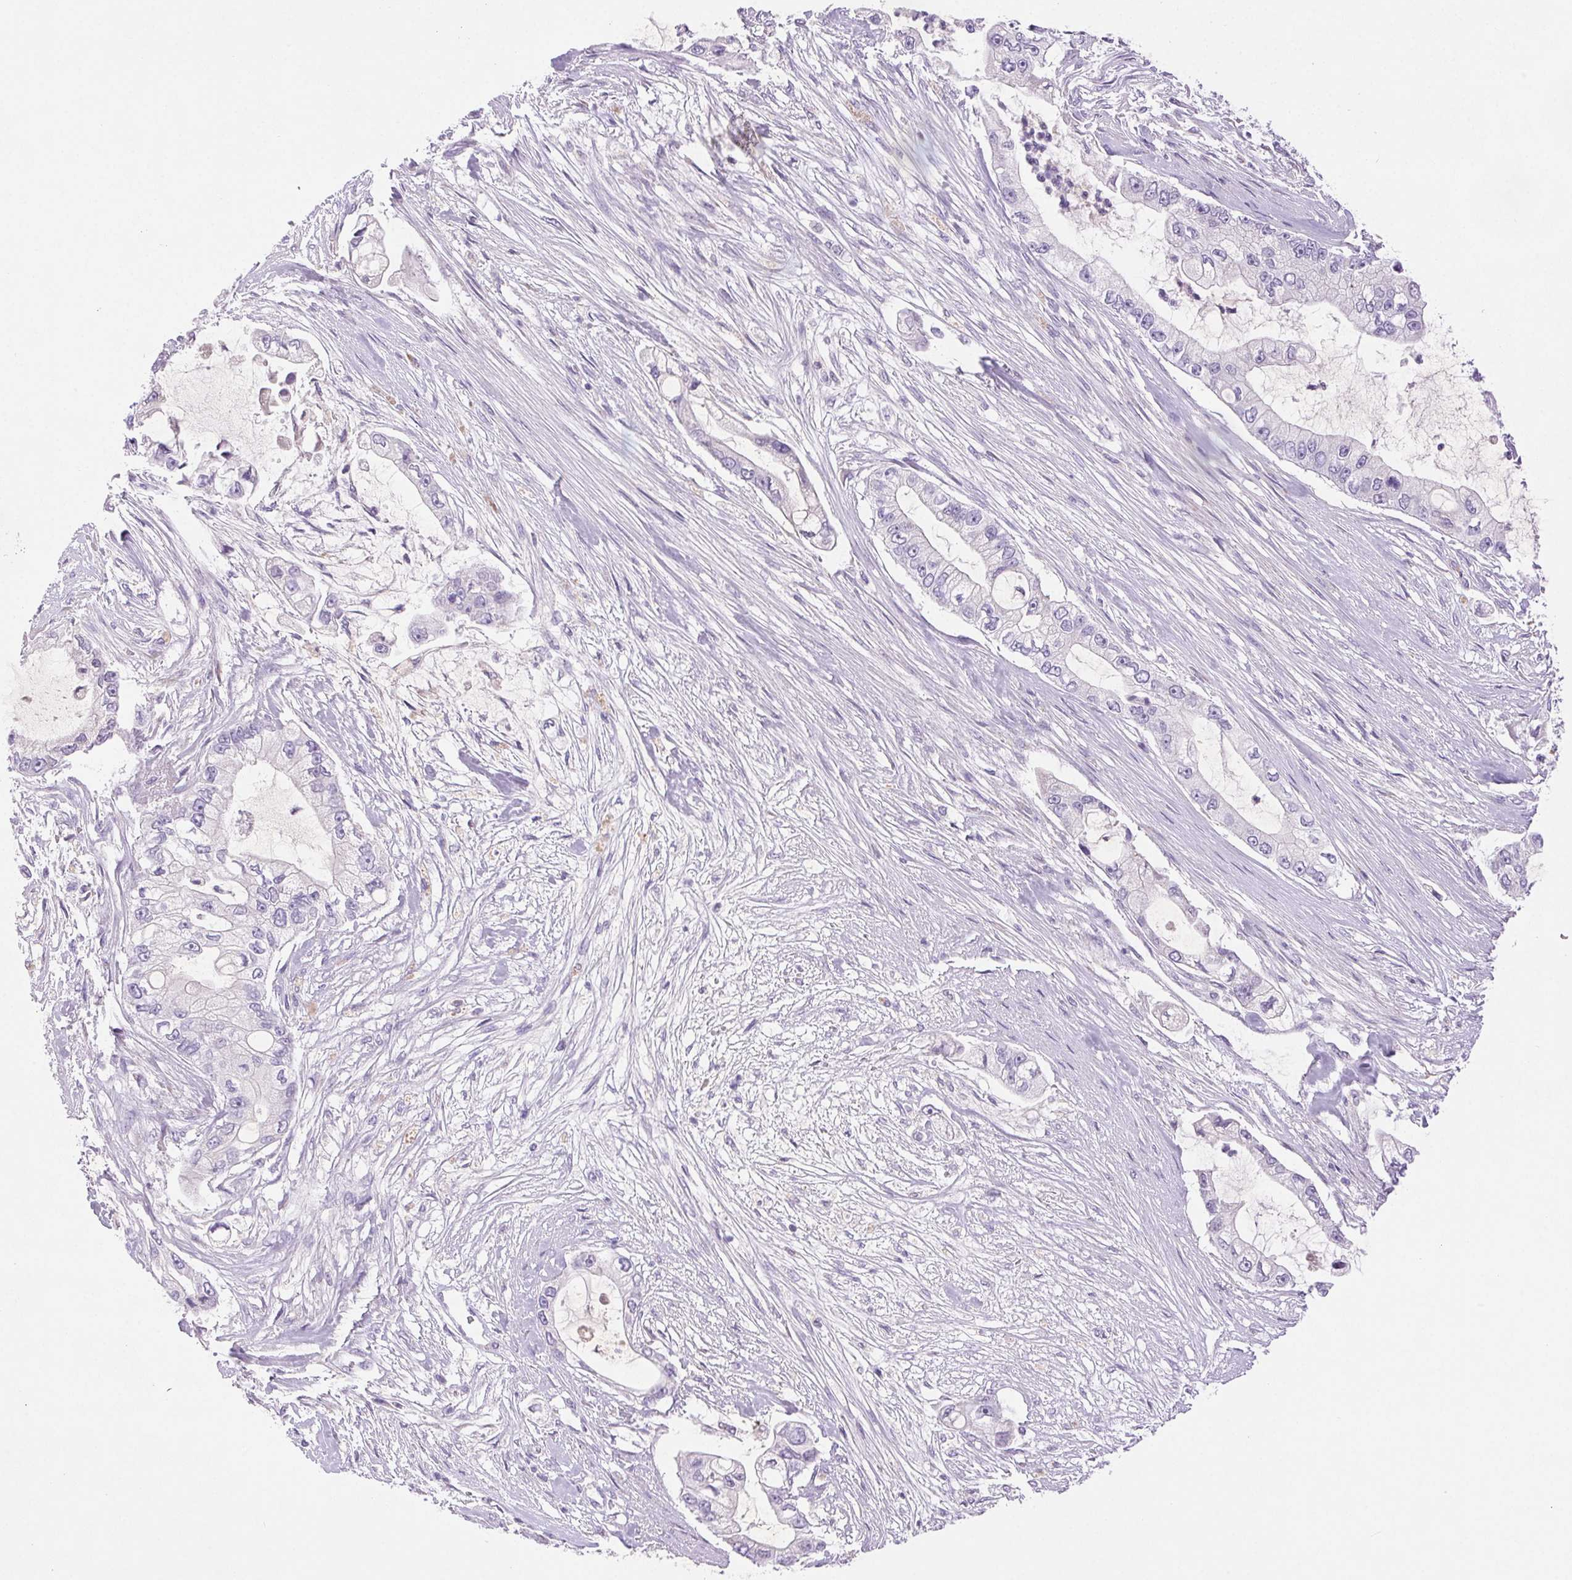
{"staining": {"intensity": "negative", "quantity": "none", "location": "none"}, "tissue": "pancreatic cancer", "cell_type": "Tumor cells", "image_type": "cancer", "snomed": [{"axis": "morphology", "description": "Adenocarcinoma, NOS"}, {"axis": "topography", "description": "Pancreas"}], "caption": "Protein analysis of adenocarcinoma (pancreatic) exhibits no significant staining in tumor cells.", "gene": "ARHGAP11B", "patient": {"sex": "female", "age": 69}}